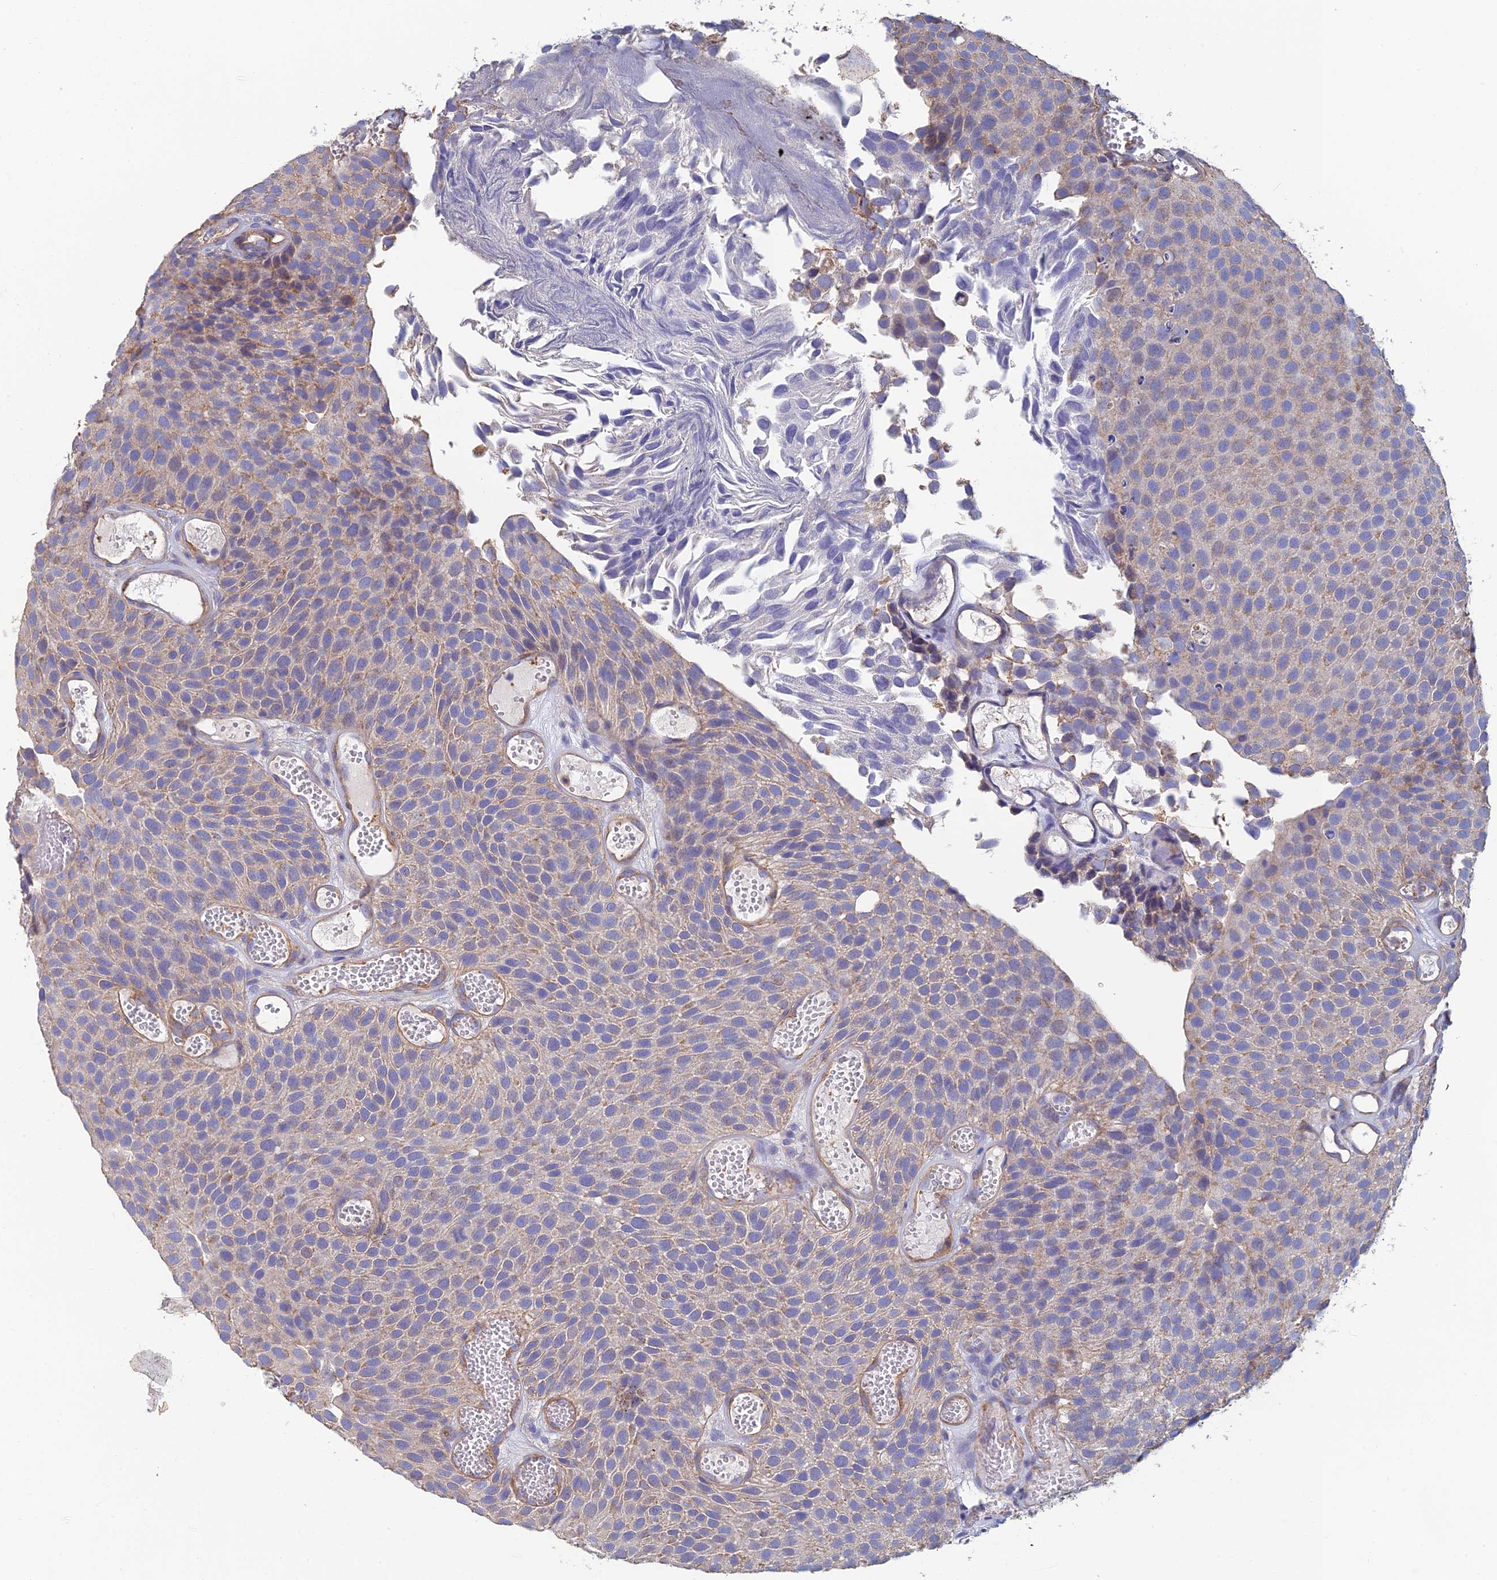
{"staining": {"intensity": "weak", "quantity": "<25%", "location": "cytoplasmic/membranous"}, "tissue": "urothelial cancer", "cell_type": "Tumor cells", "image_type": "cancer", "snomed": [{"axis": "morphology", "description": "Urothelial carcinoma, Low grade"}, {"axis": "topography", "description": "Urinary bladder"}], "caption": "IHC histopathology image of low-grade urothelial carcinoma stained for a protein (brown), which shows no positivity in tumor cells.", "gene": "PCDHA5", "patient": {"sex": "male", "age": 89}}